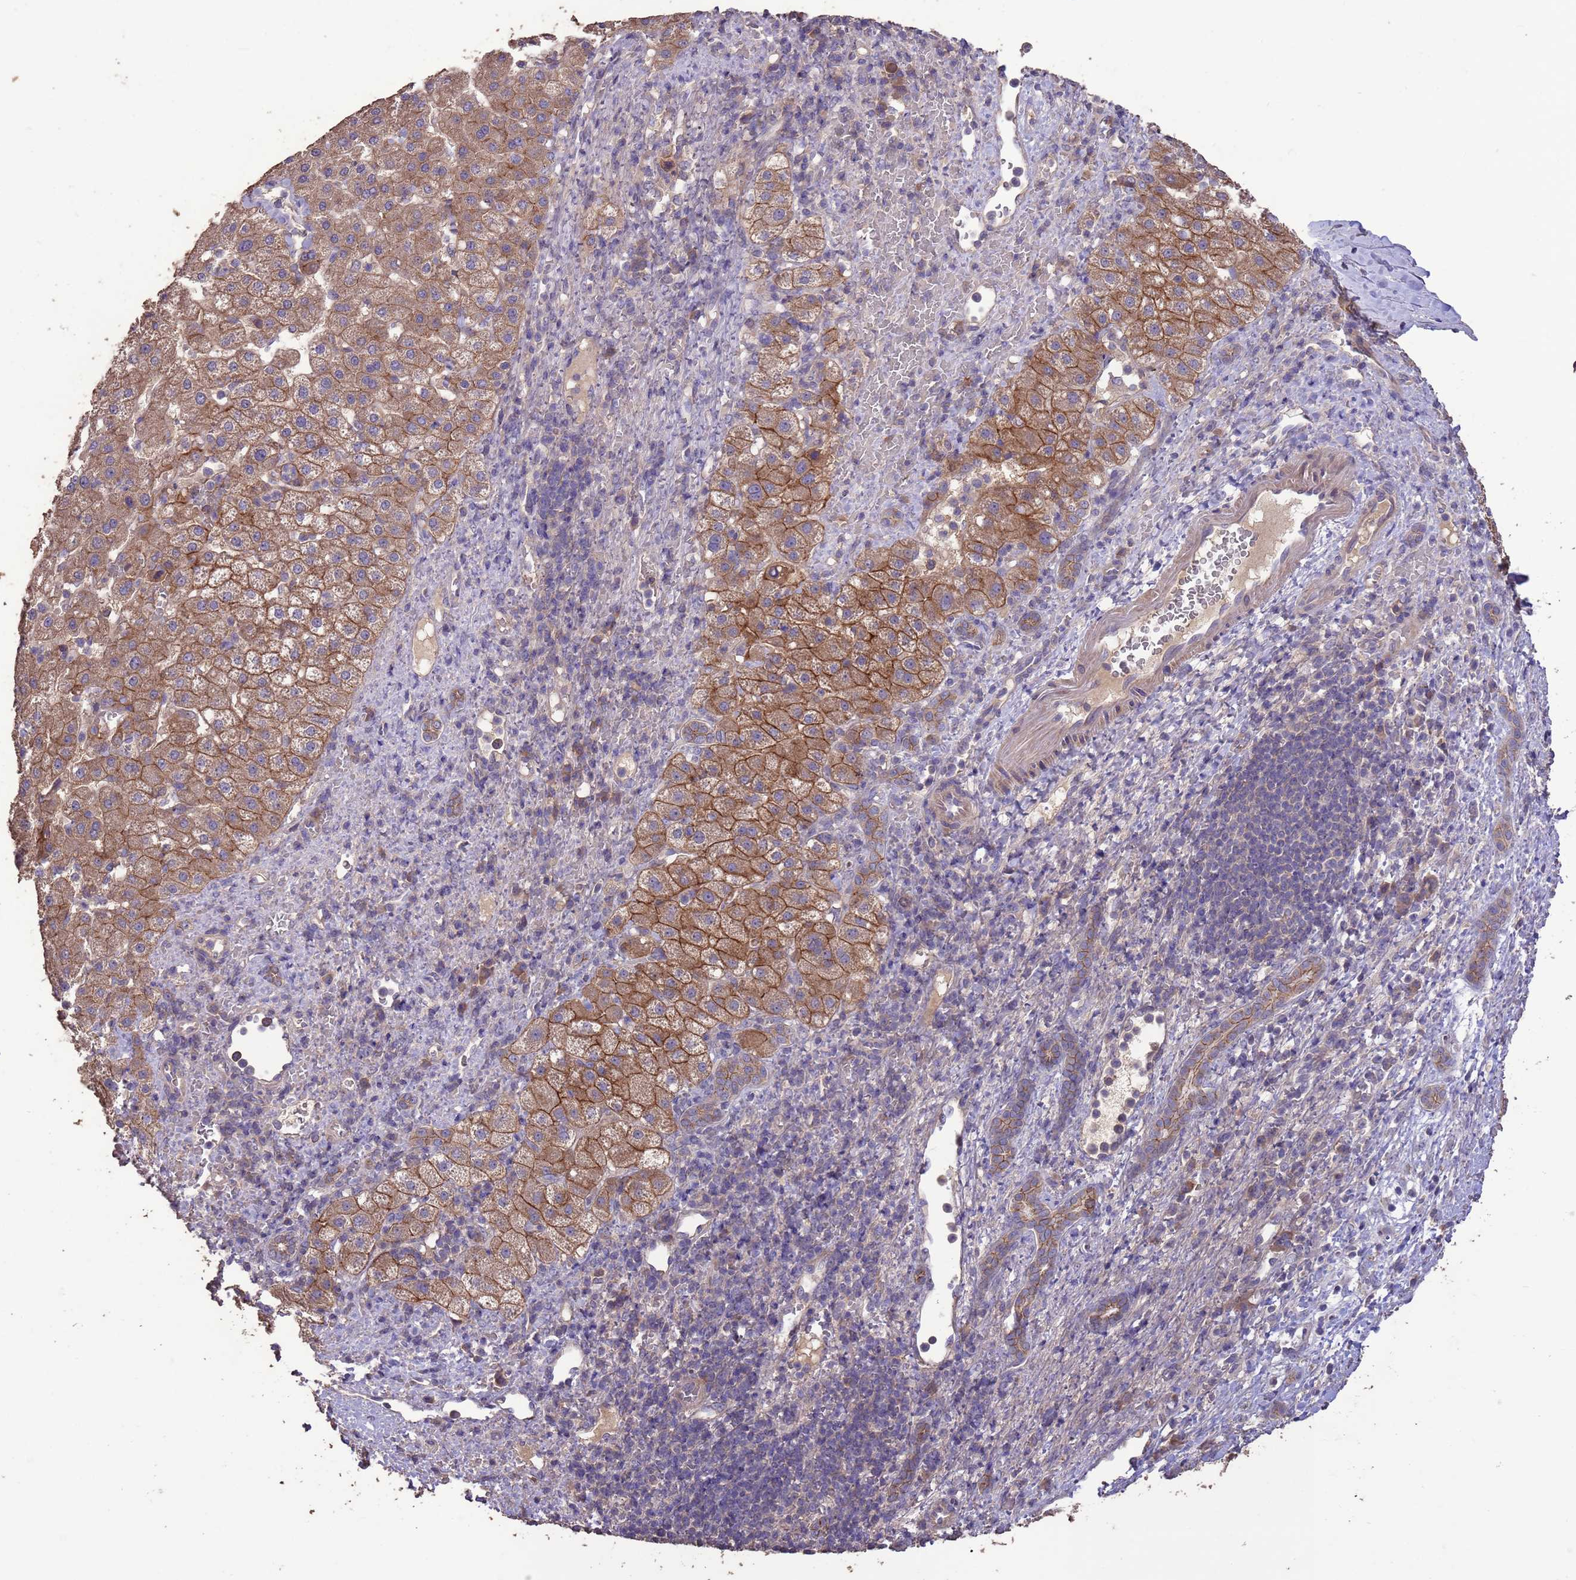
{"staining": {"intensity": "moderate", "quantity": ">75%", "location": "cytoplasmic/membranous"}, "tissue": "liver cancer", "cell_type": "Tumor cells", "image_type": "cancer", "snomed": [{"axis": "morphology", "description": "Normal tissue, NOS"}, {"axis": "morphology", "description": "Carcinoma, Hepatocellular, NOS"}, {"axis": "topography", "description": "Liver"}], "caption": "Liver hepatocellular carcinoma tissue demonstrates moderate cytoplasmic/membranous expression in about >75% of tumor cells, visualized by immunohistochemistry.", "gene": "SLC9B2", "patient": {"sex": "male", "age": 57}}